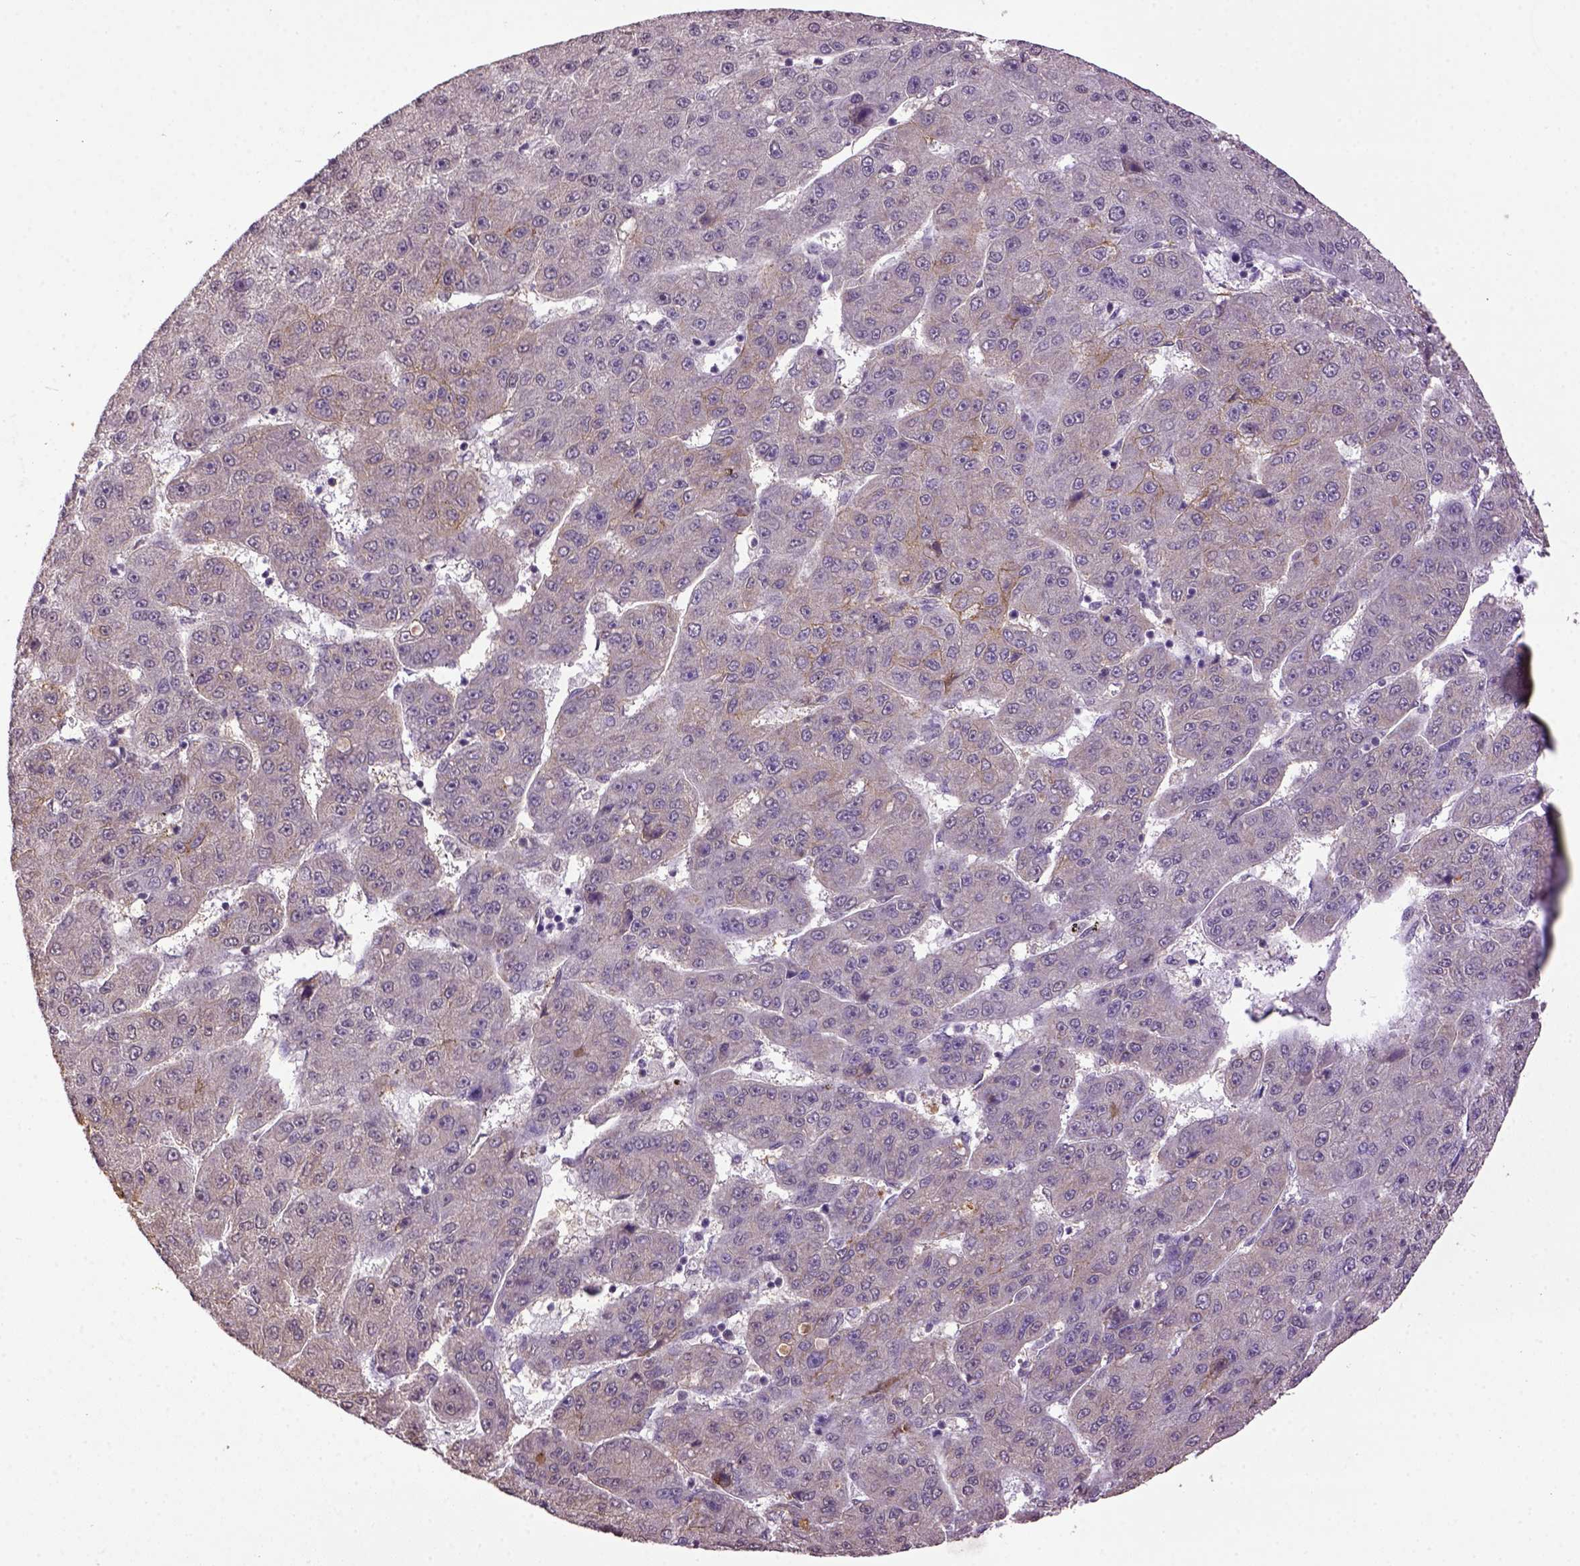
{"staining": {"intensity": "weak", "quantity": "25%-75%", "location": "cytoplasmic/membranous"}, "tissue": "liver cancer", "cell_type": "Tumor cells", "image_type": "cancer", "snomed": [{"axis": "morphology", "description": "Carcinoma, Hepatocellular, NOS"}, {"axis": "topography", "description": "Liver"}], "caption": "Immunohistochemistry histopathology image of human hepatocellular carcinoma (liver) stained for a protein (brown), which displays low levels of weak cytoplasmic/membranous expression in about 25%-75% of tumor cells.", "gene": "WDR17", "patient": {"sex": "male", "age": 67}}